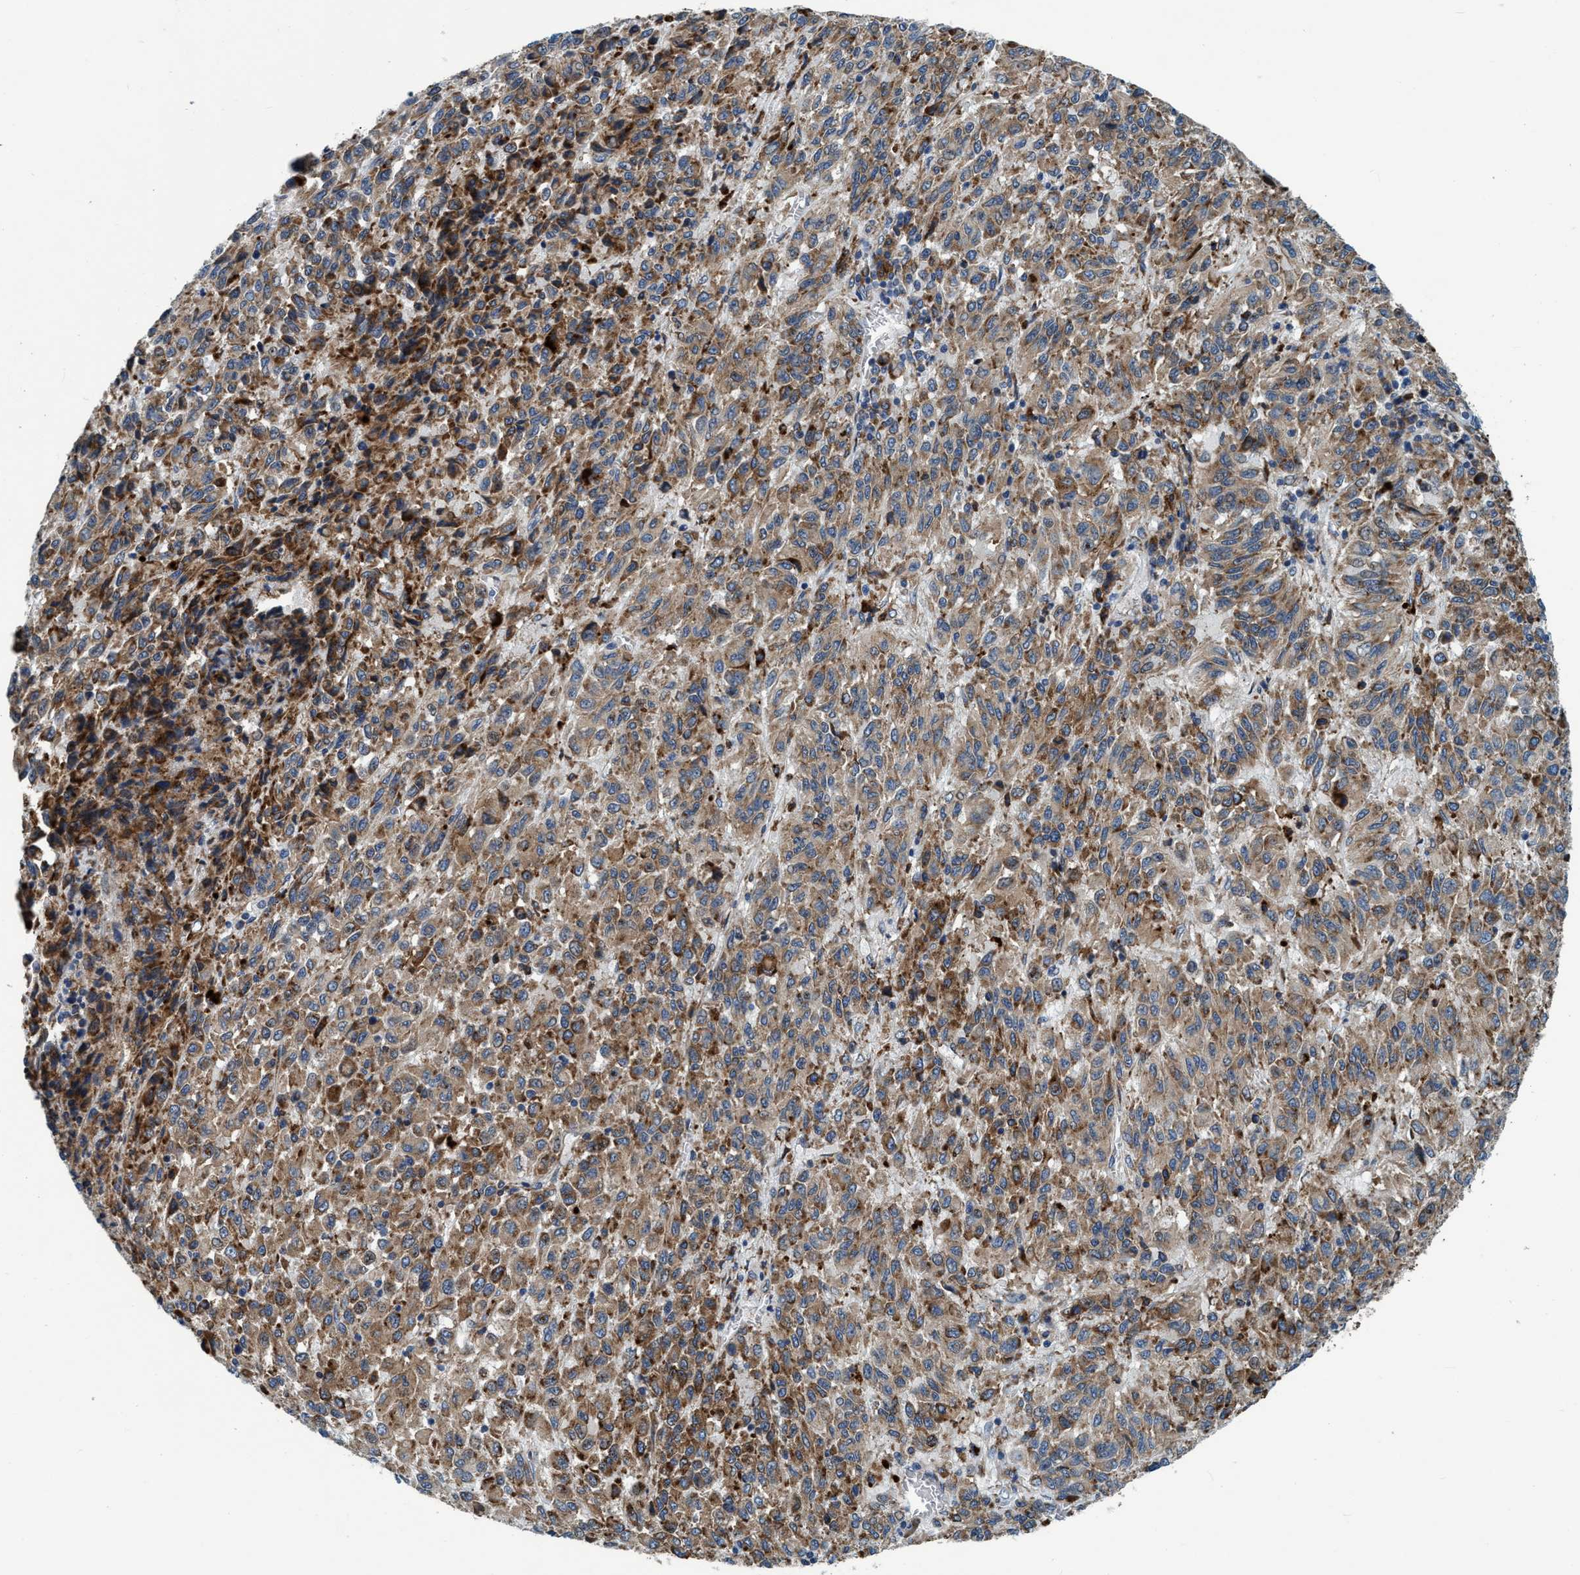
{"staining": {"intensity": "moderate", "quantity": ">75%", "location": "cytoplasmic/membranous"}, "tissue": "melanoma", "cell_type": "Tumor cells", "image_type": "cancer", "snomed": [{"axis": "morphology", "description": "Malignant melanoma, Metastatic site"}, {"axis": "topography", "description": "Lung"}], "caption": "Immunohistochemistry (DAB) staining of human malignant melanoma (metastatic site) shows moderate cytoplasmic/membranous protein expression in approximately >75% of tumor cells.", "gene": "ARMC9", "patient": {"sex": "male", "age": 64}}